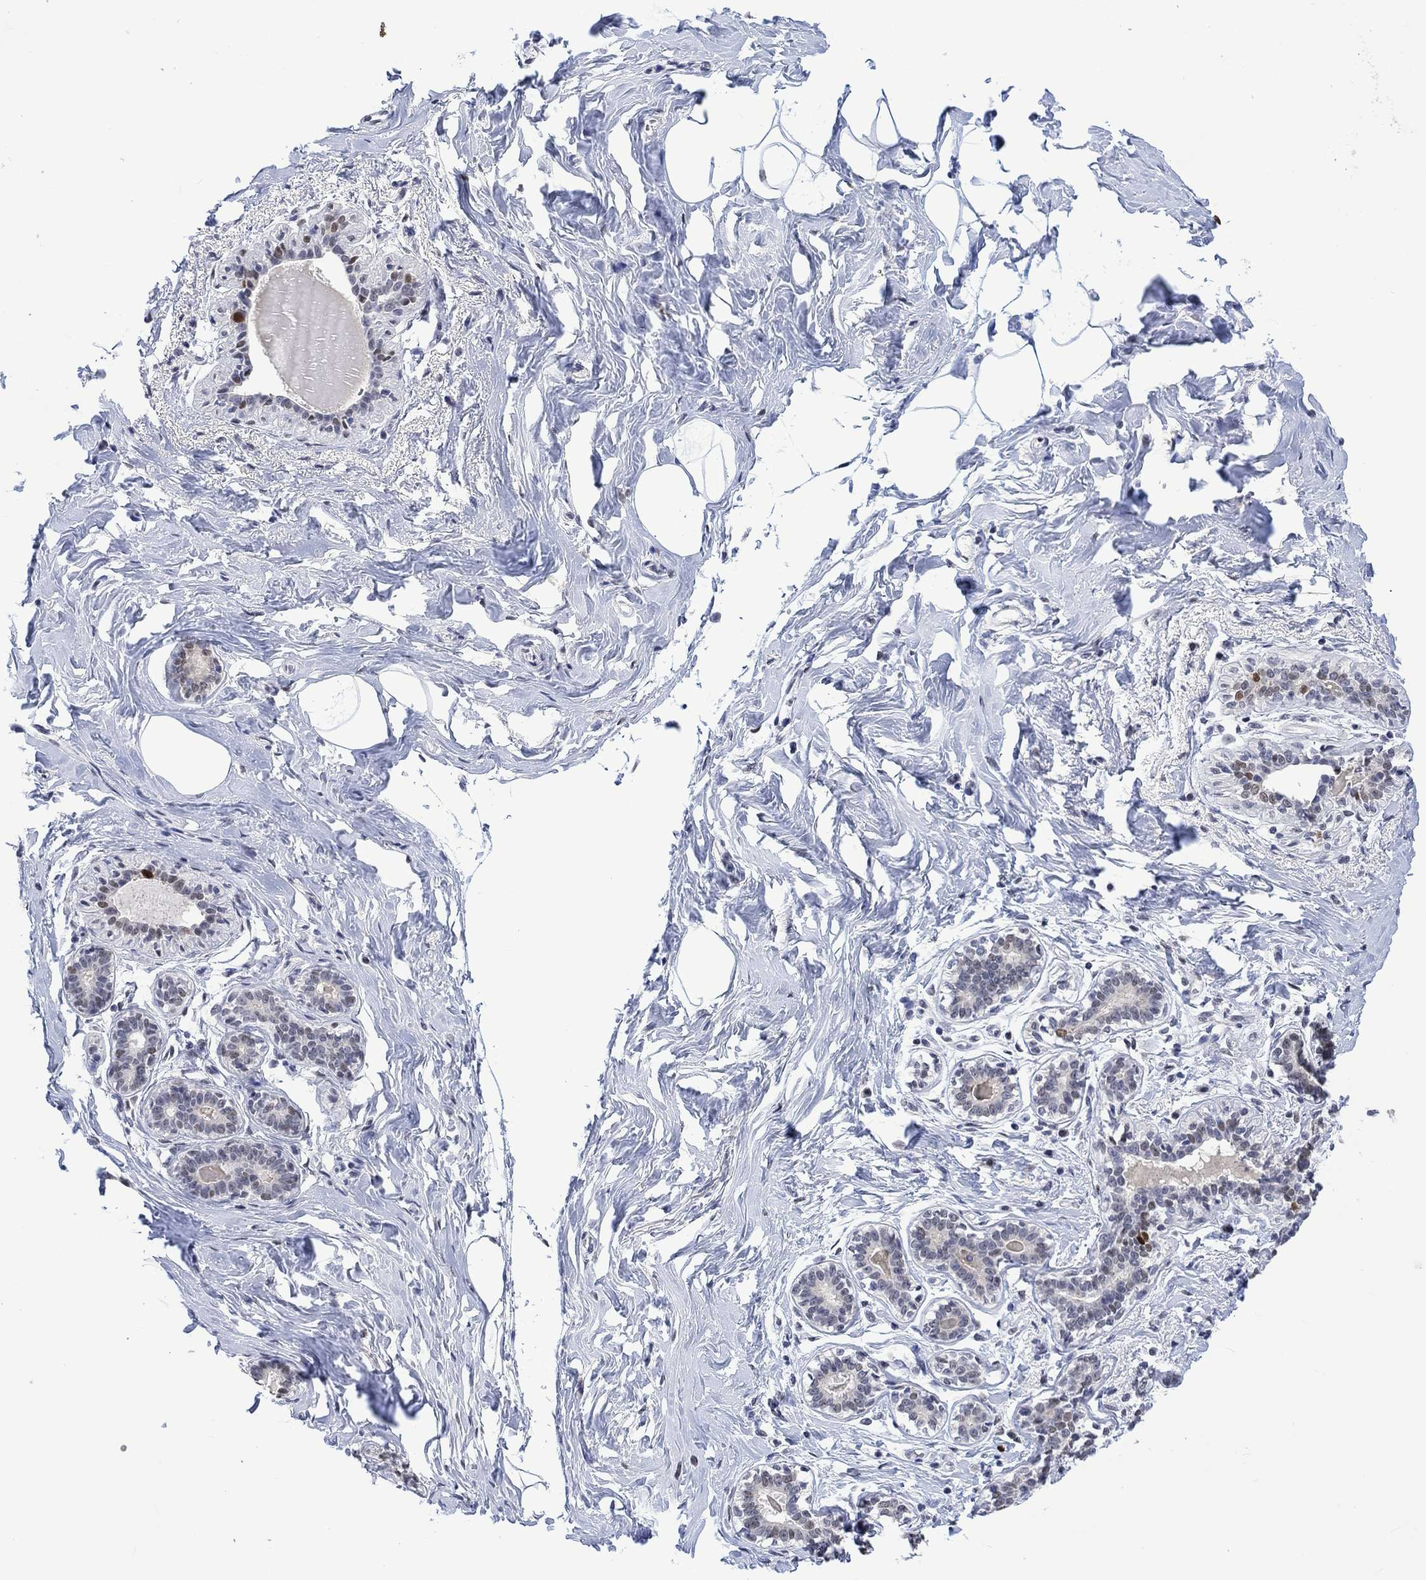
{"staining": {"intensity": "negative", "quantity": "none", "location": "none"}, "tissue": "breast", "cell_type": "Adipocytes", "image_type": "normal", "snomed": [{"axis": "morphology", "description": "Normal tissue, NOS"}, {"axis": "morphology", "description": "Lobular carcinoma, in situ"}, {"axis": "topography", "description": "Breast"}], "caption": "This is an immunohistochemistry photomicrograph of normal human breast. There is no positivity in adipocytes.", "gene": "RAD54L2", "patient": {"sex": "female", "age": 35}}